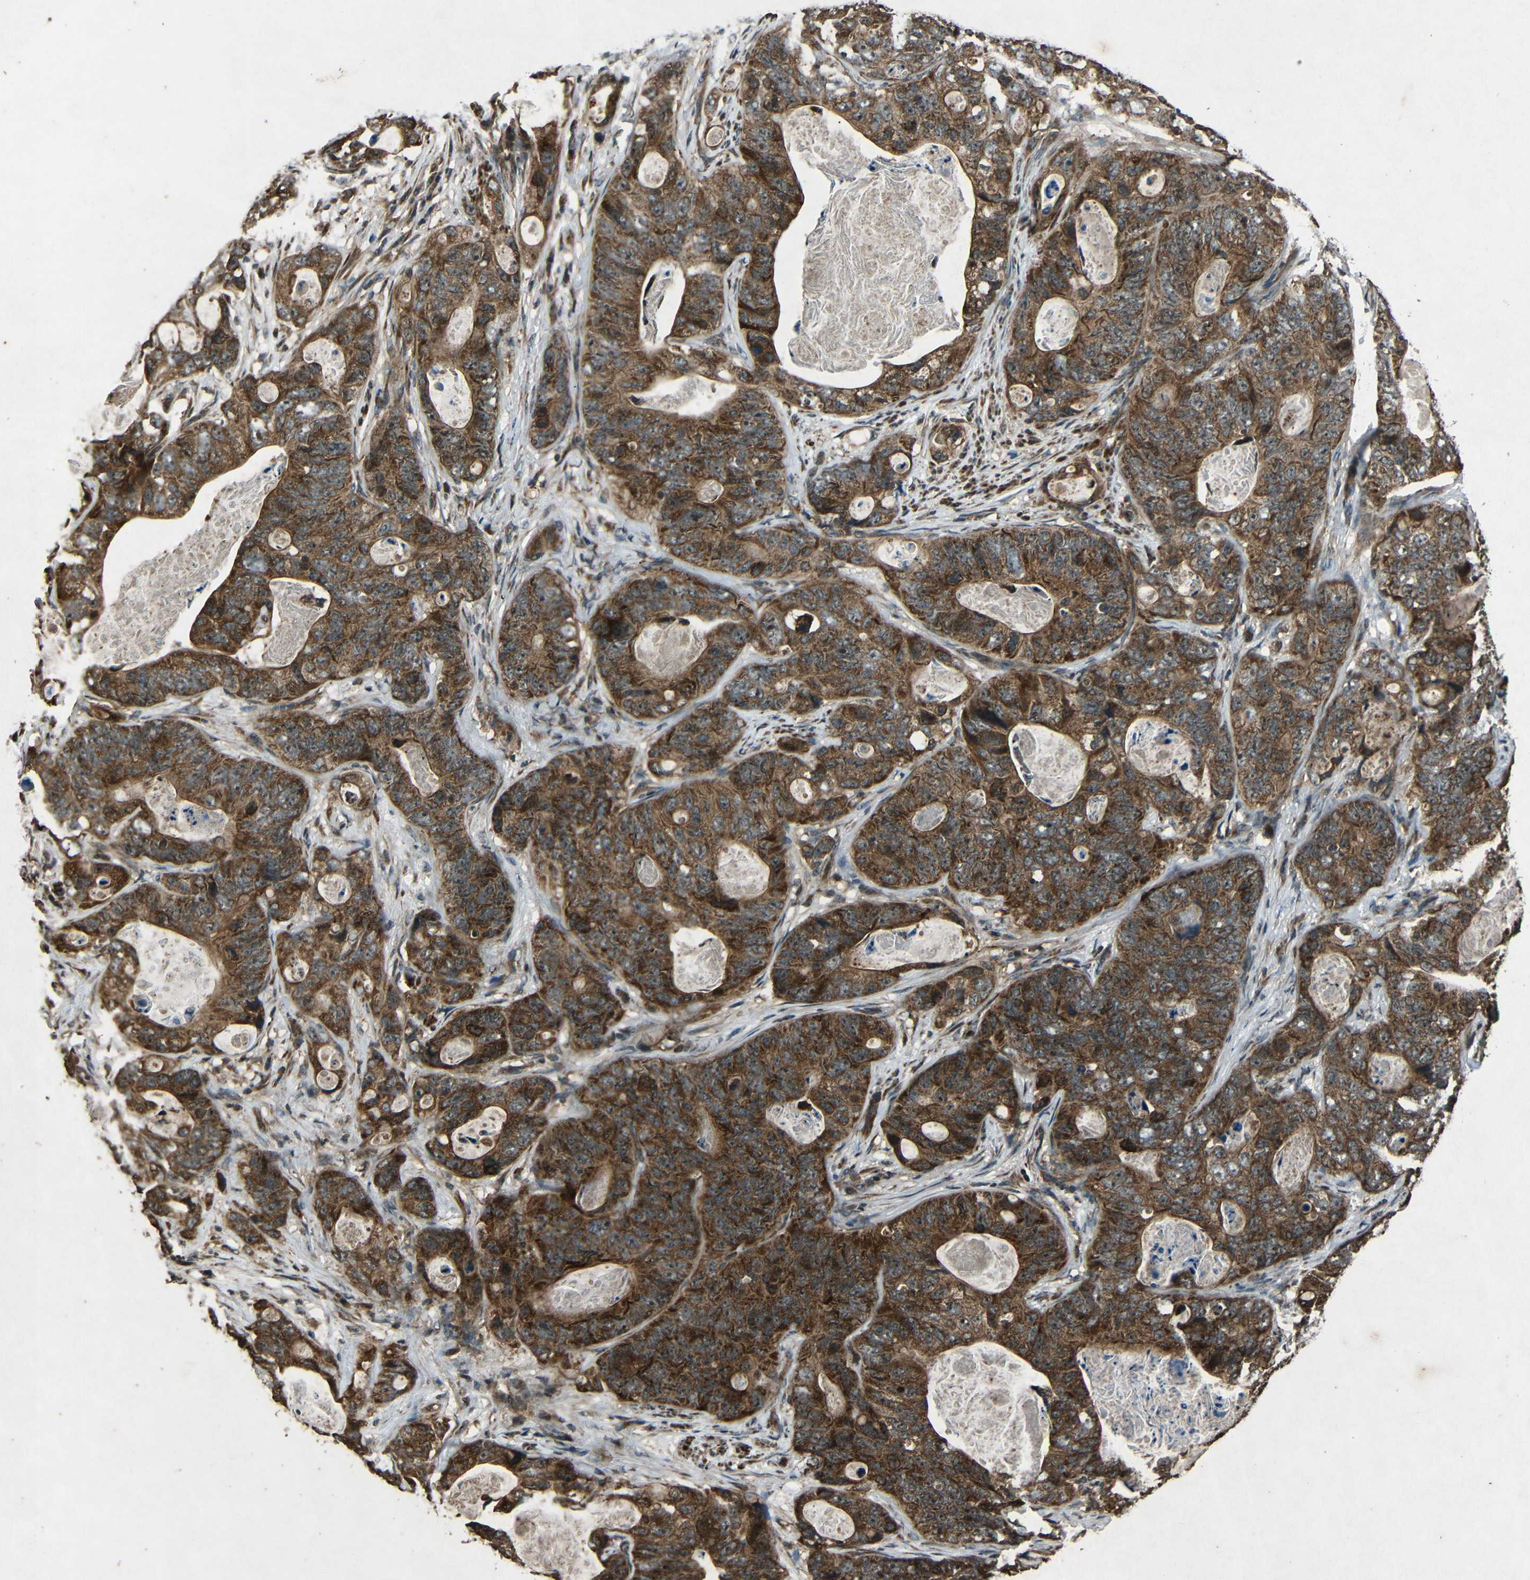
{"staining": {"intensity": "strong", "quantity": ">75%", "location": "cytoplasmic/membranous"}, "tissue": "stomach cancer", "cell_type": "Tumor cells", "image_type": "cancer", "snomed": [{"axis": "morphology", "description": "Adenocarcinoma, NOS"}, {"axis": "topography", "description": "Stomach"}], "caption": "Tumor cells display high levels of strong cytoplasmic/membranous expression in about >75% of cells in human stomach cancer.", "gene": "PLK2", "patient": {"sex": "female", "age": 89}}